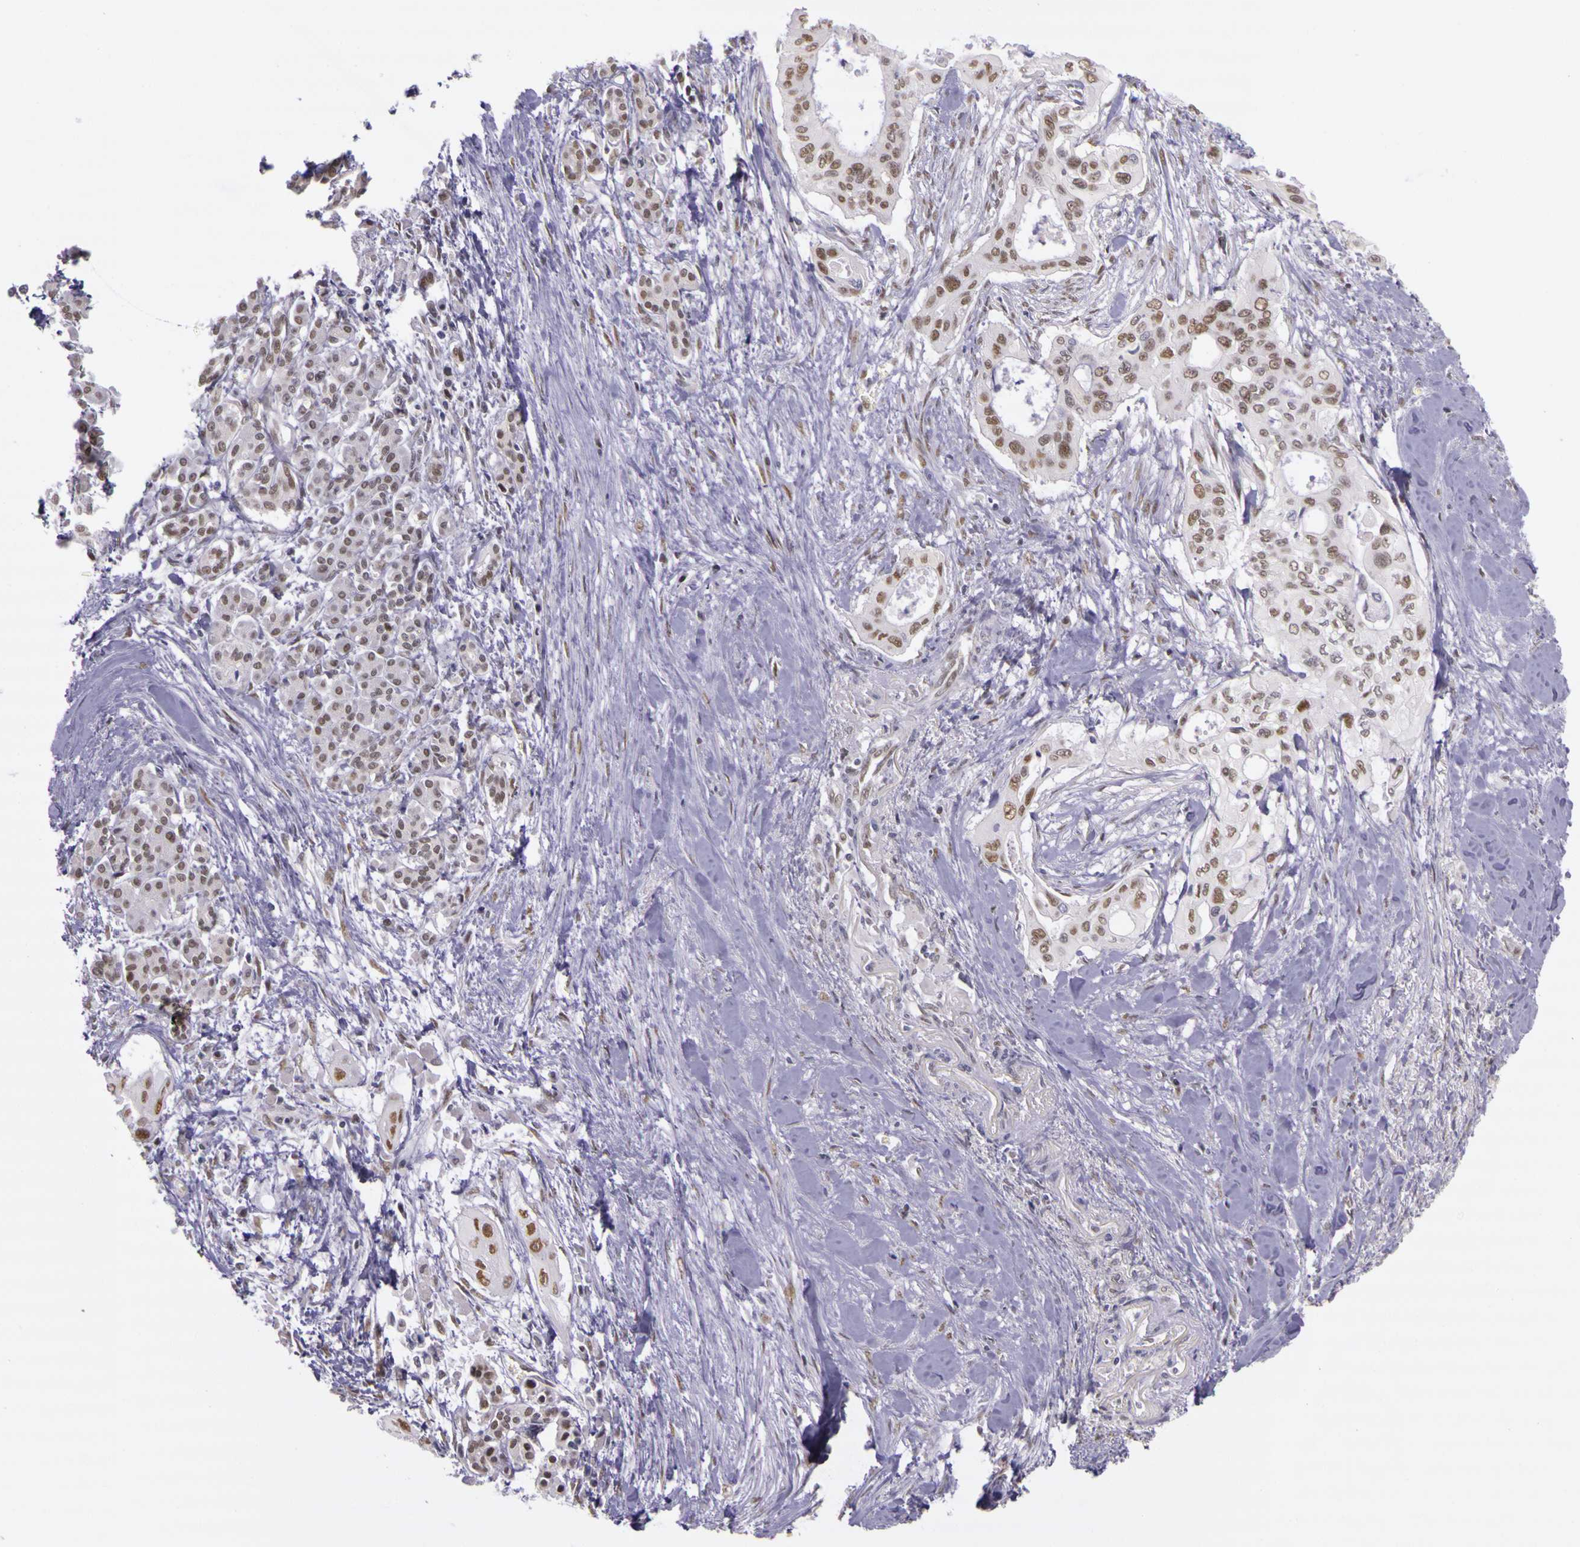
{"staining": {"intensity": "weak", "quantity": ">75%", "location": "nuclear"}, "tissue": "pancreatic cancer", "cell_type": "Tumor cells", "image_type": "cancer", "snomed": [{"axis": "morphology", "description": "Adenocarcinoma, NOS"}, {"axis": "topography", "description": "Pancreas"}], "caption": "Immunohistochemistry (DAB) staining of human pancreatic adenocarcinoma shows weak nuclear protein staining in approximately >75% of tumor cells.", "gene": "WDR13", "patient": {"sex": "male", "age": 77}}